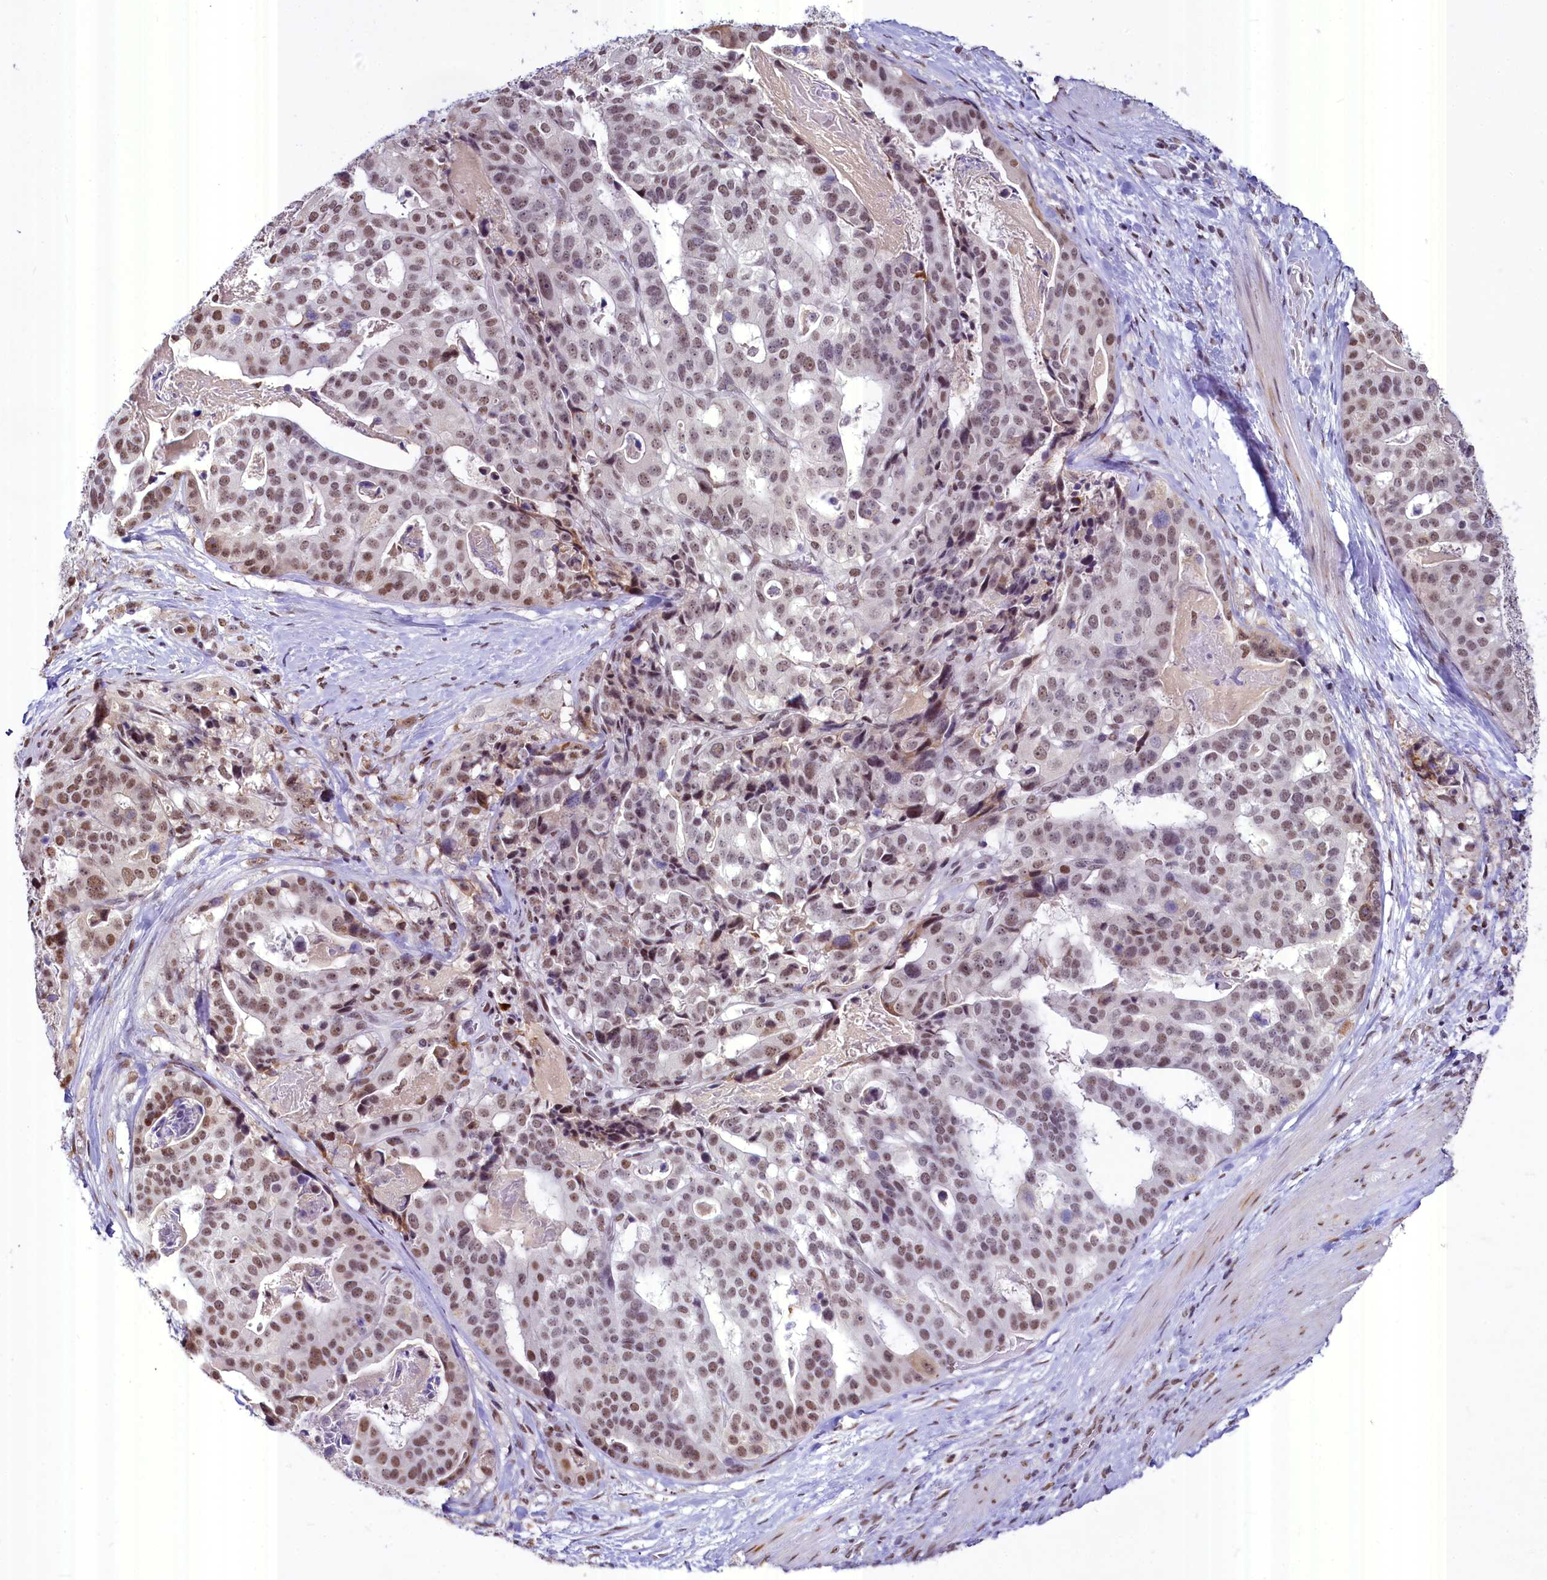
{"staining": {"intensity": "moderate", "quantity": ">75%", "location": "nuclear"}, "tissue": "stomach cancer", "cell_type": "Tumor cells", "image_type": "cancer", "snomed": [{"axis": "morphology", "description": "Adenocarcinoma, NOS"}, {"axis": "topography", "description": "Stomach"}], "caption": "Immunohistochemical staining of human stomach cancer displays medium levels of moderate nuclear staining in approximately >75% of tumor cells.", "gene": "PARPBP", "patient": {"sex": "male", "age": 48}}